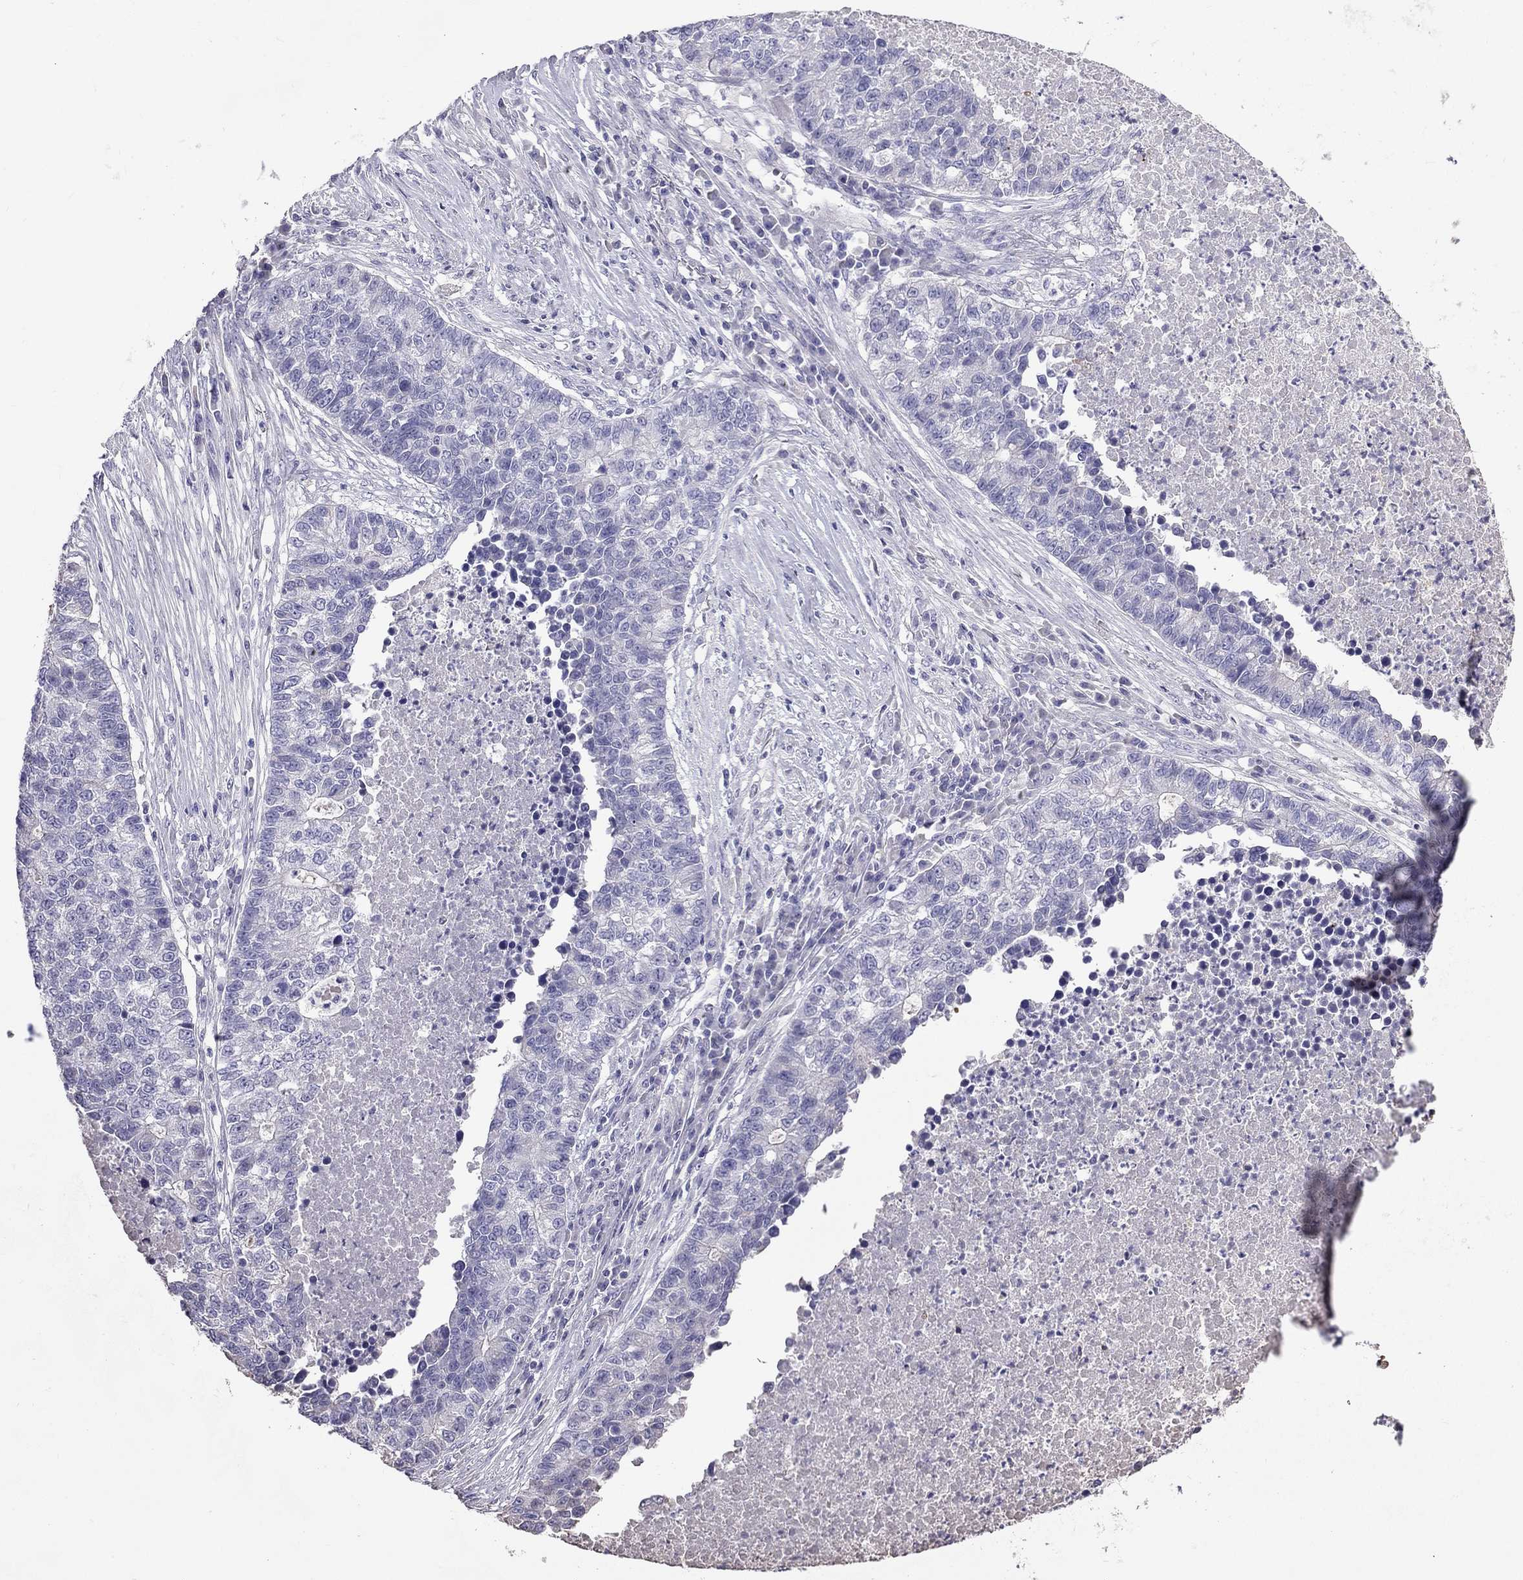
{"staining": {"intensity": "negative", "quantity": "none", "location": "none"}, "tissue": "lung cancer", "cell_type": "Tumor cells", "image_type": "cancer", "snomed": [{"axis": "morphology", "description": "Adenocarcinoma, NOS"}, {"axis": "topography", "description": "Lung"}], "caption": "Immunohistochemical staining of human lung cancer displays no significant expression in tumor cells.", "gene": "TBC1D21", "patient": {"sex": "male", "age": 57}}